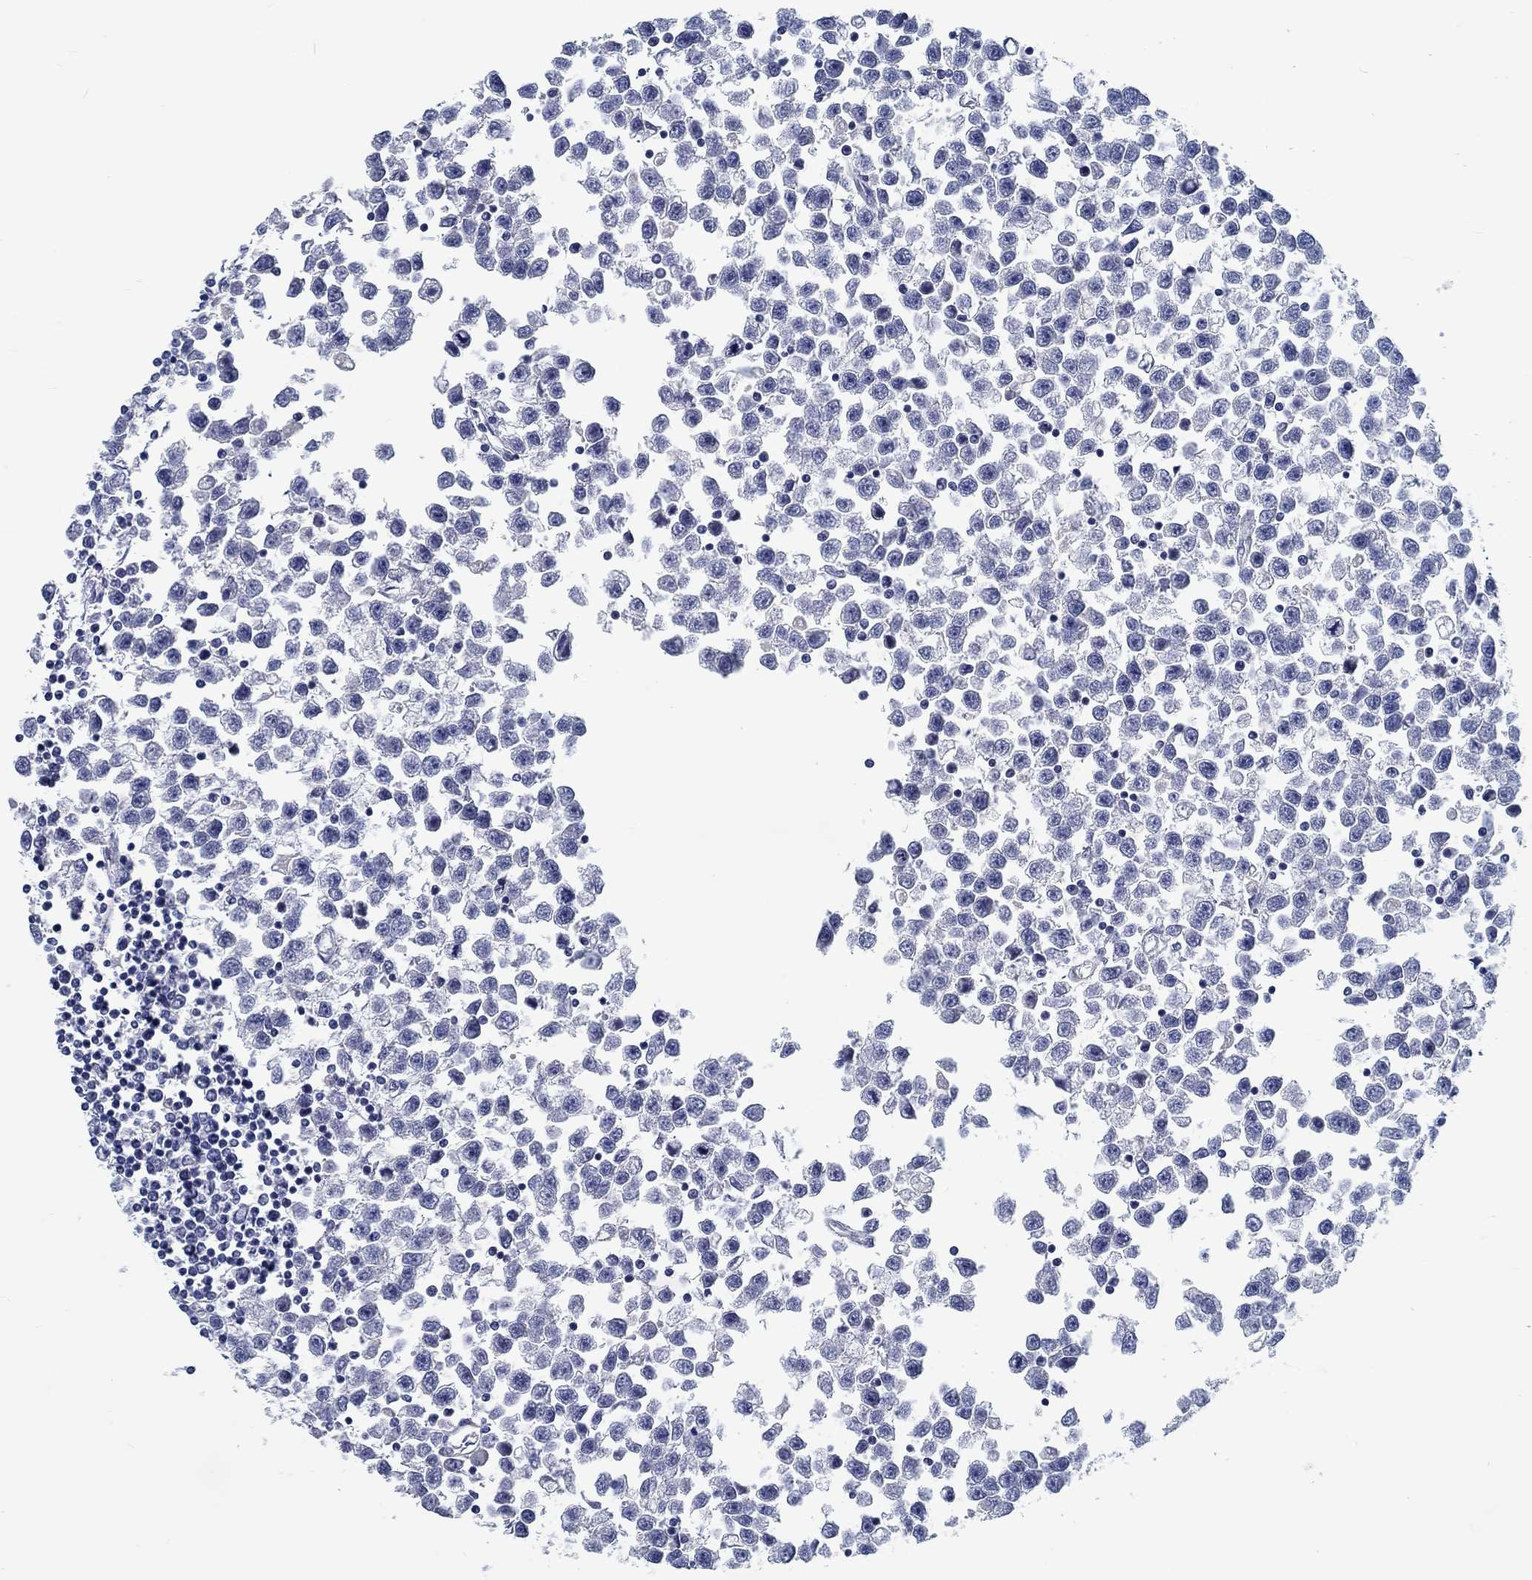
{"staining": {"intensity": "negative", "quantity": "none", "location": "none"}, "tissue": "testis cancer", "cell_type": "Tumor cells", "image_type": "cancer", "snomed": [{"axis": "morphology", "description": "Seminoma, NOS"}, {"axis": "topography", "description": "Testis"}], "caption": "Immunohistochemistry histopathology image of testis seminoma stained for a protein (brown), which exhibits no staining in tumor cells.", "gene": "MYBPC1", "patient": {"sex": "male", "age": 34}}